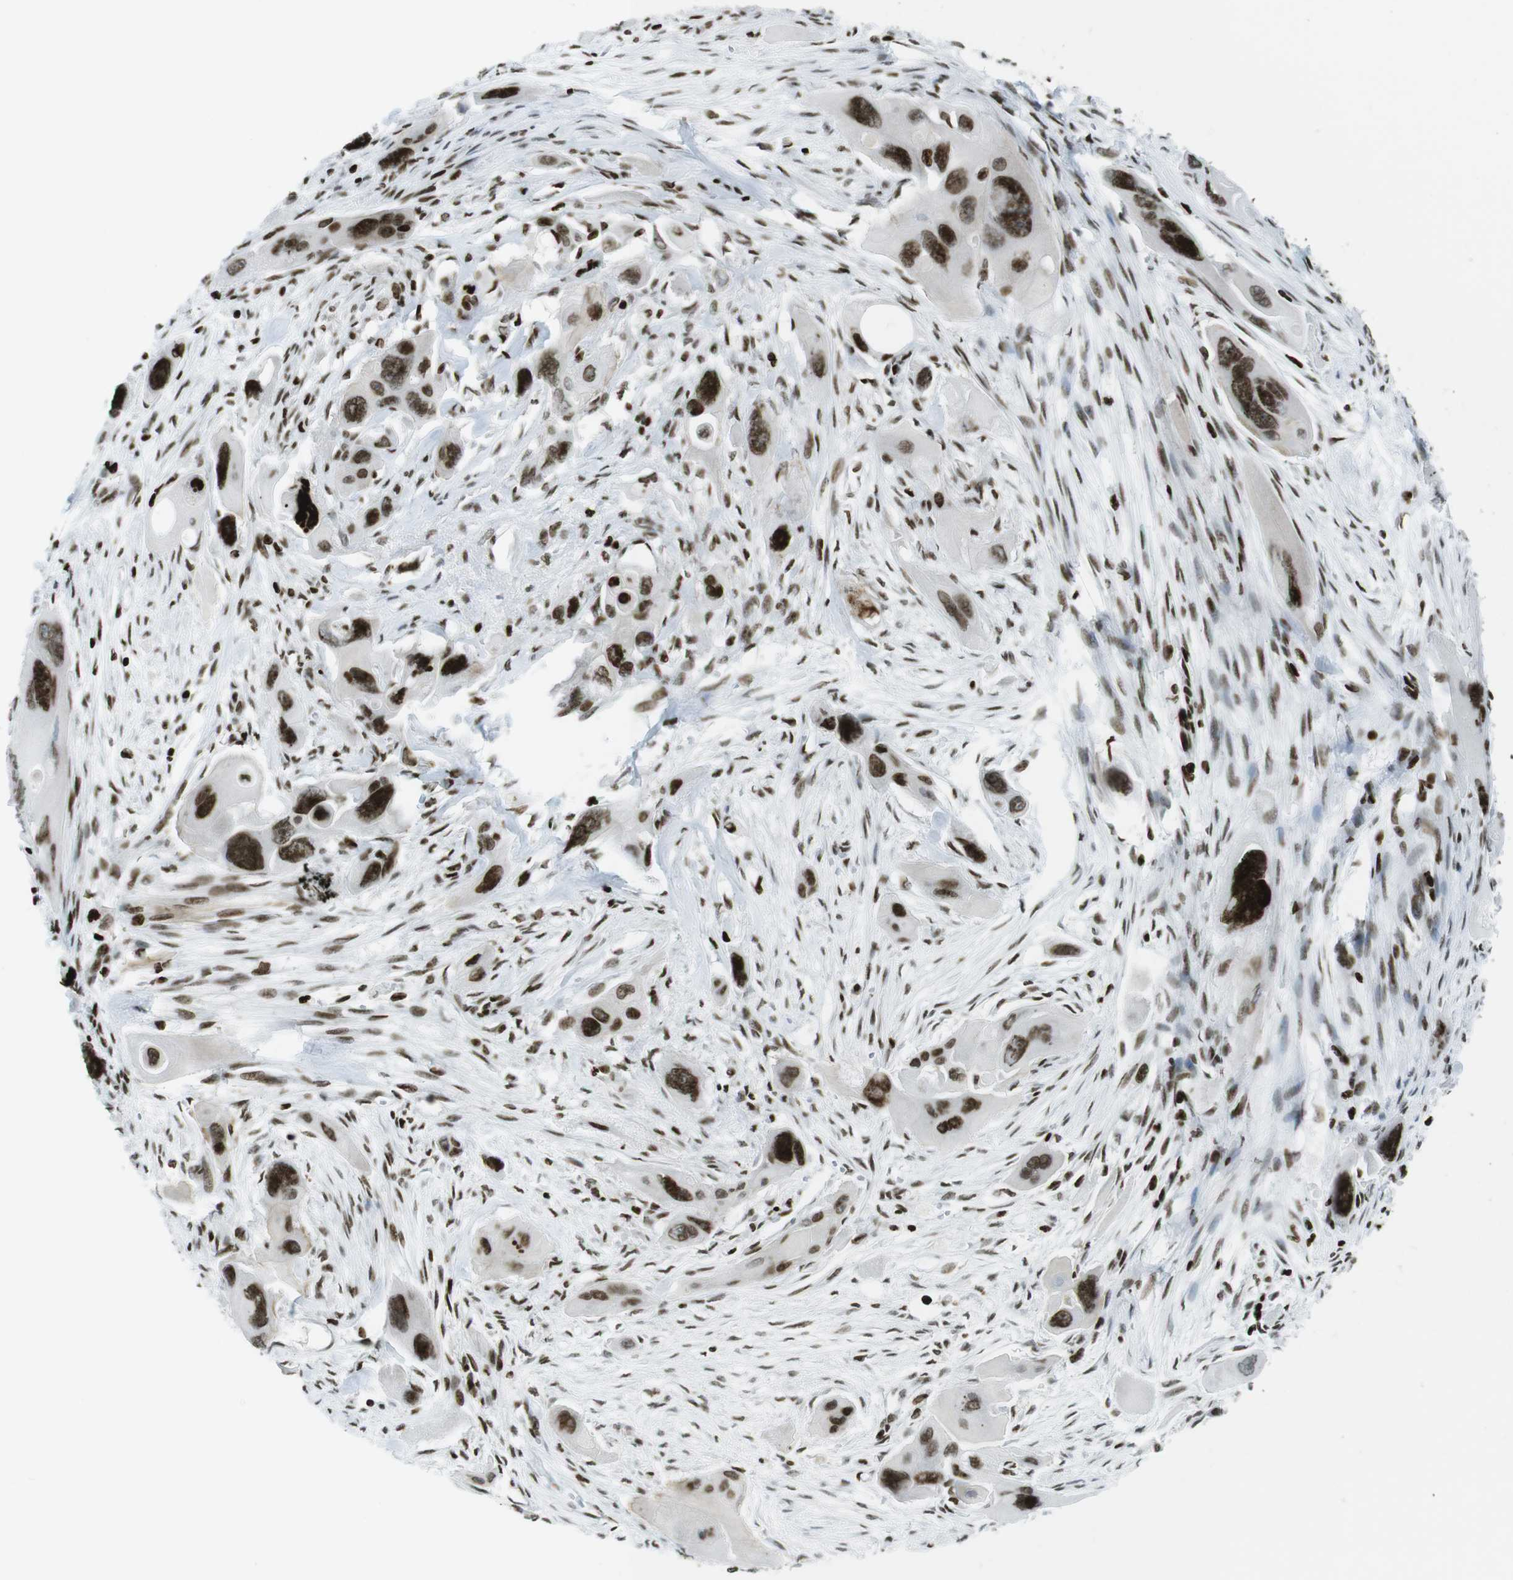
{"staining": {"intensity": "strong", "quantity": ">75%", "location": "nuclear"}, "tissue": "pancreatic cancer", "cell_type": "Tumor cells", "image_type": "cancer", "snomed": [{"axis": "morphology", "description": "Adenocarcinoma, NOS"}, {"axis": "topography", "description": "Pancreas"}], "caption": "A high amount of strong nuclear expression is identified in approximately >75% of tumor cells in pancreatic cancer (adenocarcinoma) tissue.", "gene": "H2AC8", "patient": {"sex": "male", "age": 73}}